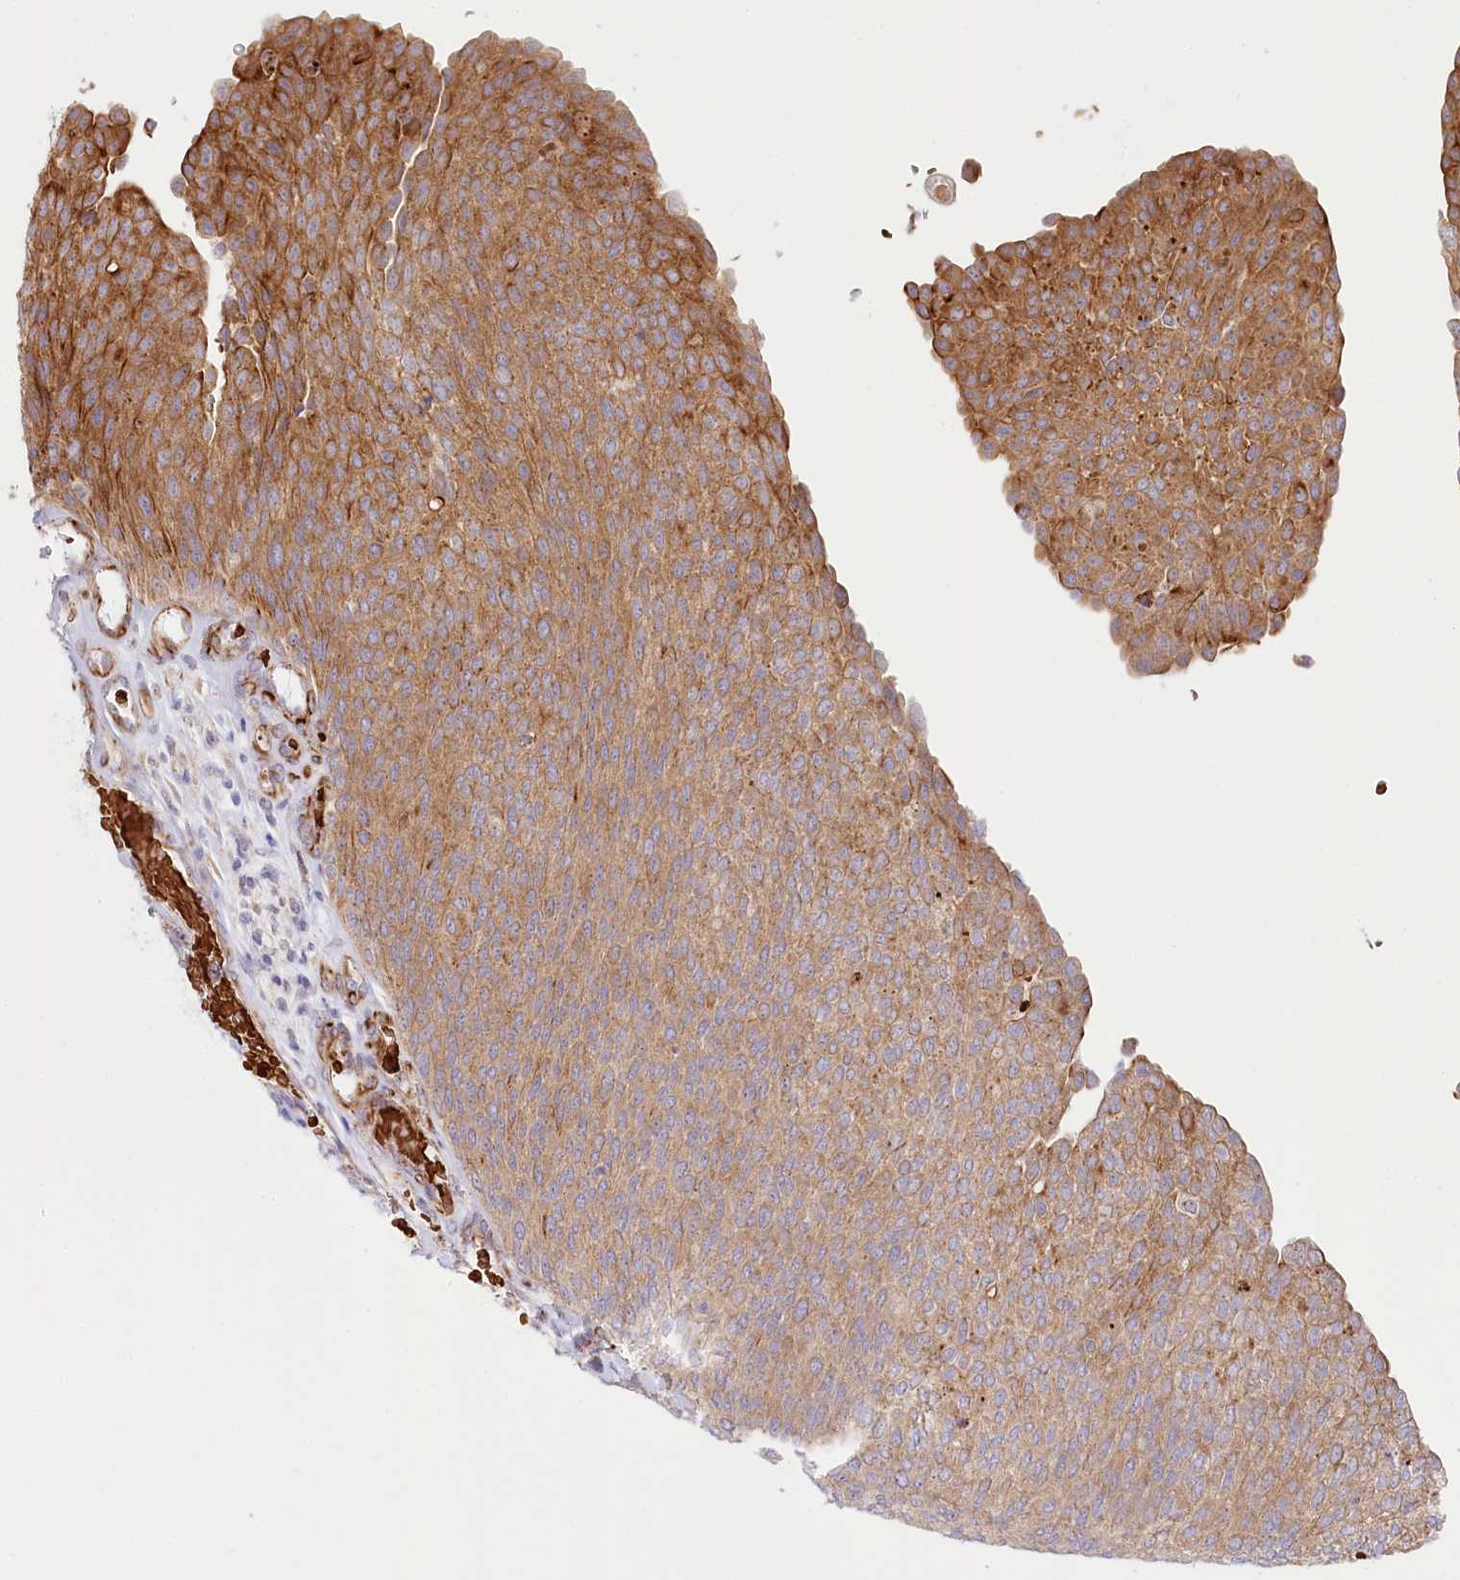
{"staining": {"intensity": "moderate", "quantity": ">75%", "location": "cytoplasmic/membranous"}, "tissue": "urothelial cancer", "cell_type": "Tumor cells", "image_type": "cancer", "snomed": [{"axis": "morphology", "description": "Urothelial carcinoma, Low grade"}, {"axis": "topography", "description": "Urinary bladder"}], "caption": "IHC micrograph of neoplastic tissue: urothelial cancer stained using immunohistochemistry (IHC) displays medium levels of moderate protein expression localized specifically in the cytoplasmic/membranous of tumor cells, appearing as a cytoplasmic/membranous brown color.", "gene": "COMMD3", "patient": {"sex": "female", "age": 79}}